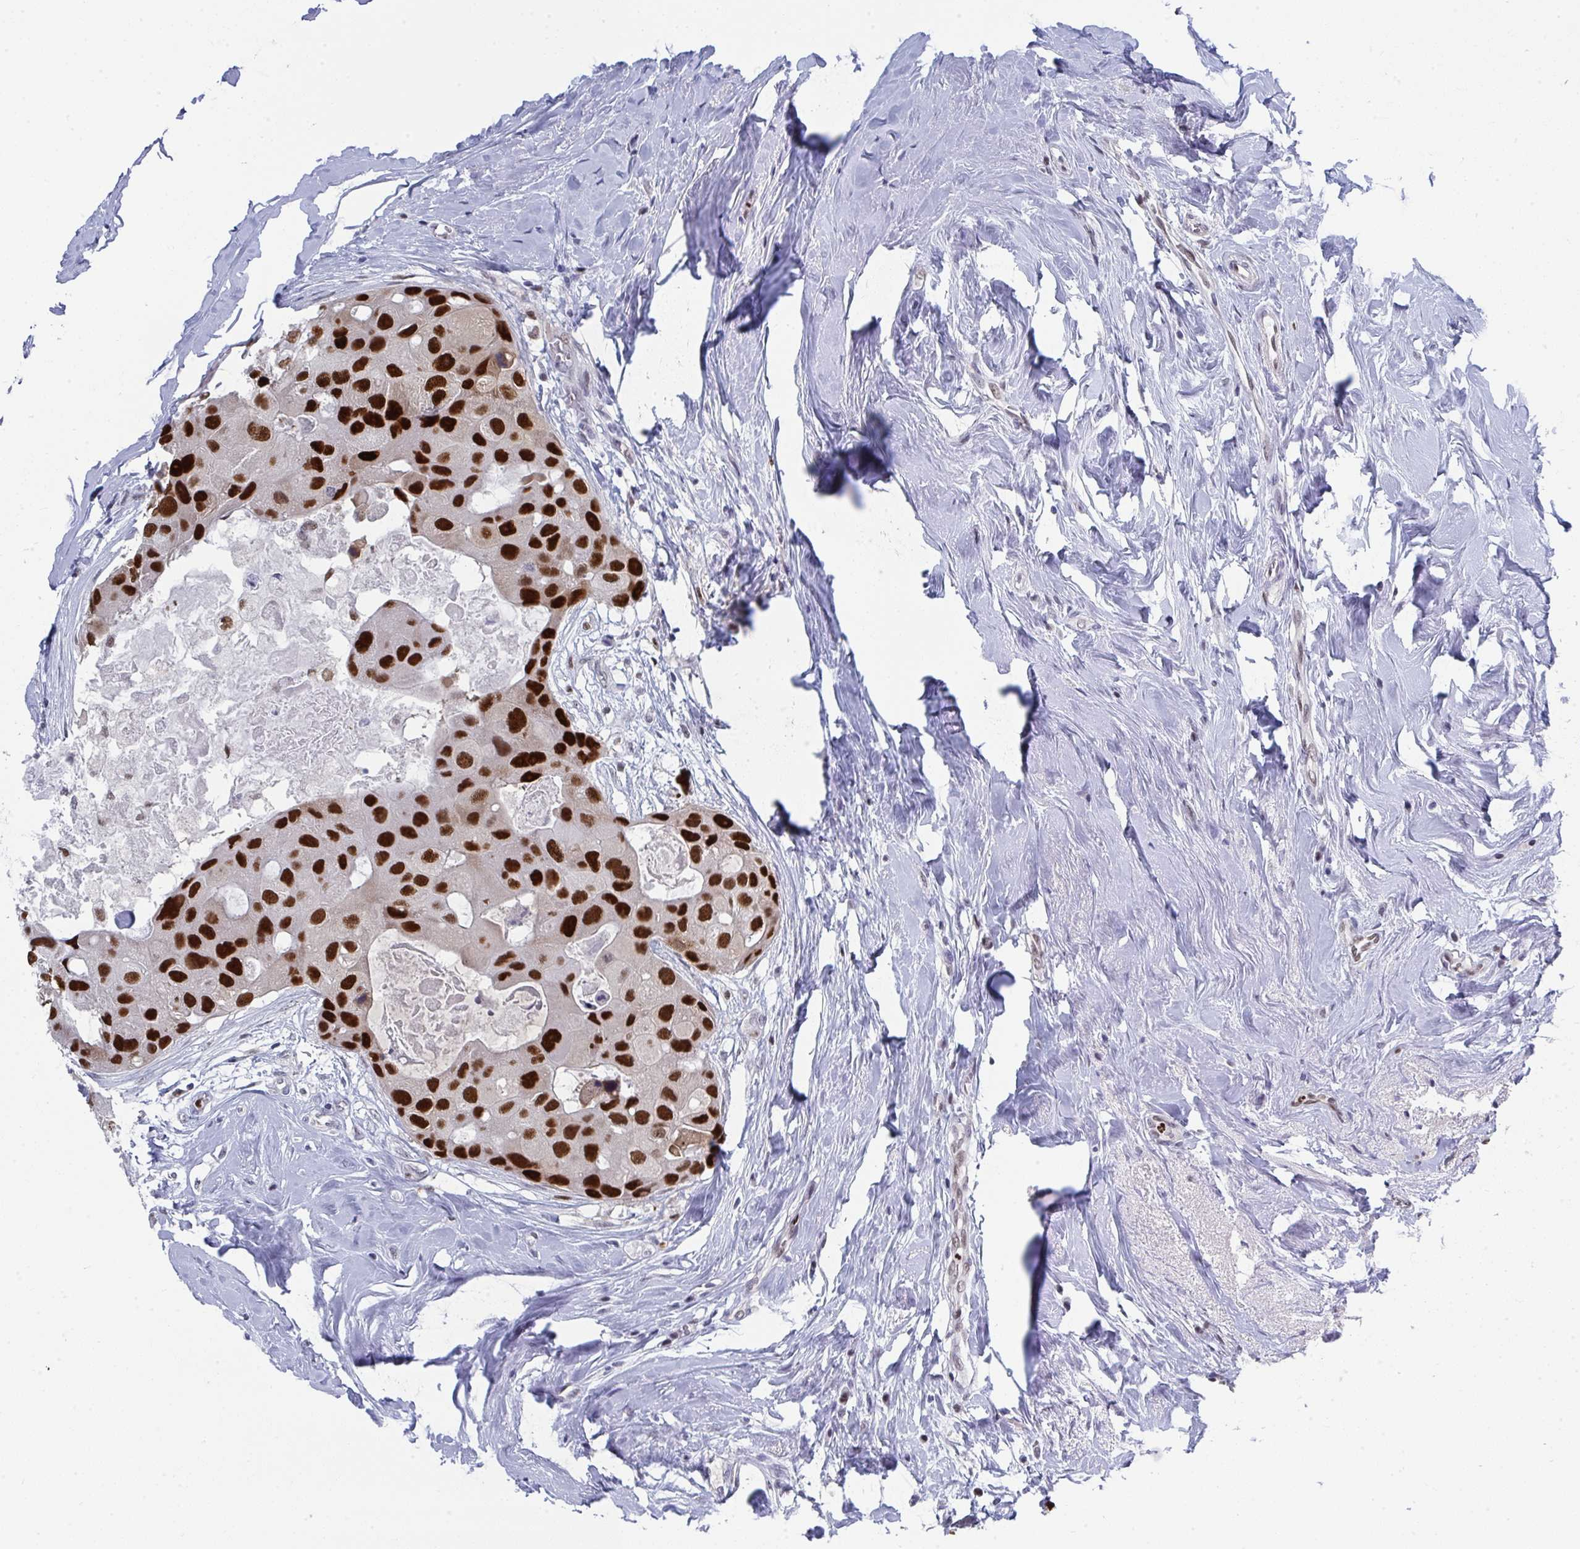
{"staining": {"intensity": "strong", "quantity": ">75%", "location": "nuclear"}, "tissue": "breast cancer", "cell_type": "Tumor cells", "image_type": "cancer", "snomed": [{"axis": "morphology", "description": "Duct carcinoma"}, {"axis": "topography", "description": "Breast"}], "caption": "Protein analysis of breast cancer (intraductal carcinoma) tissue shows strong nuclear expression in approximately >75% of tumor cells.", "gene": "JDP2", "patient": {"sex": "female", "age": 43}}